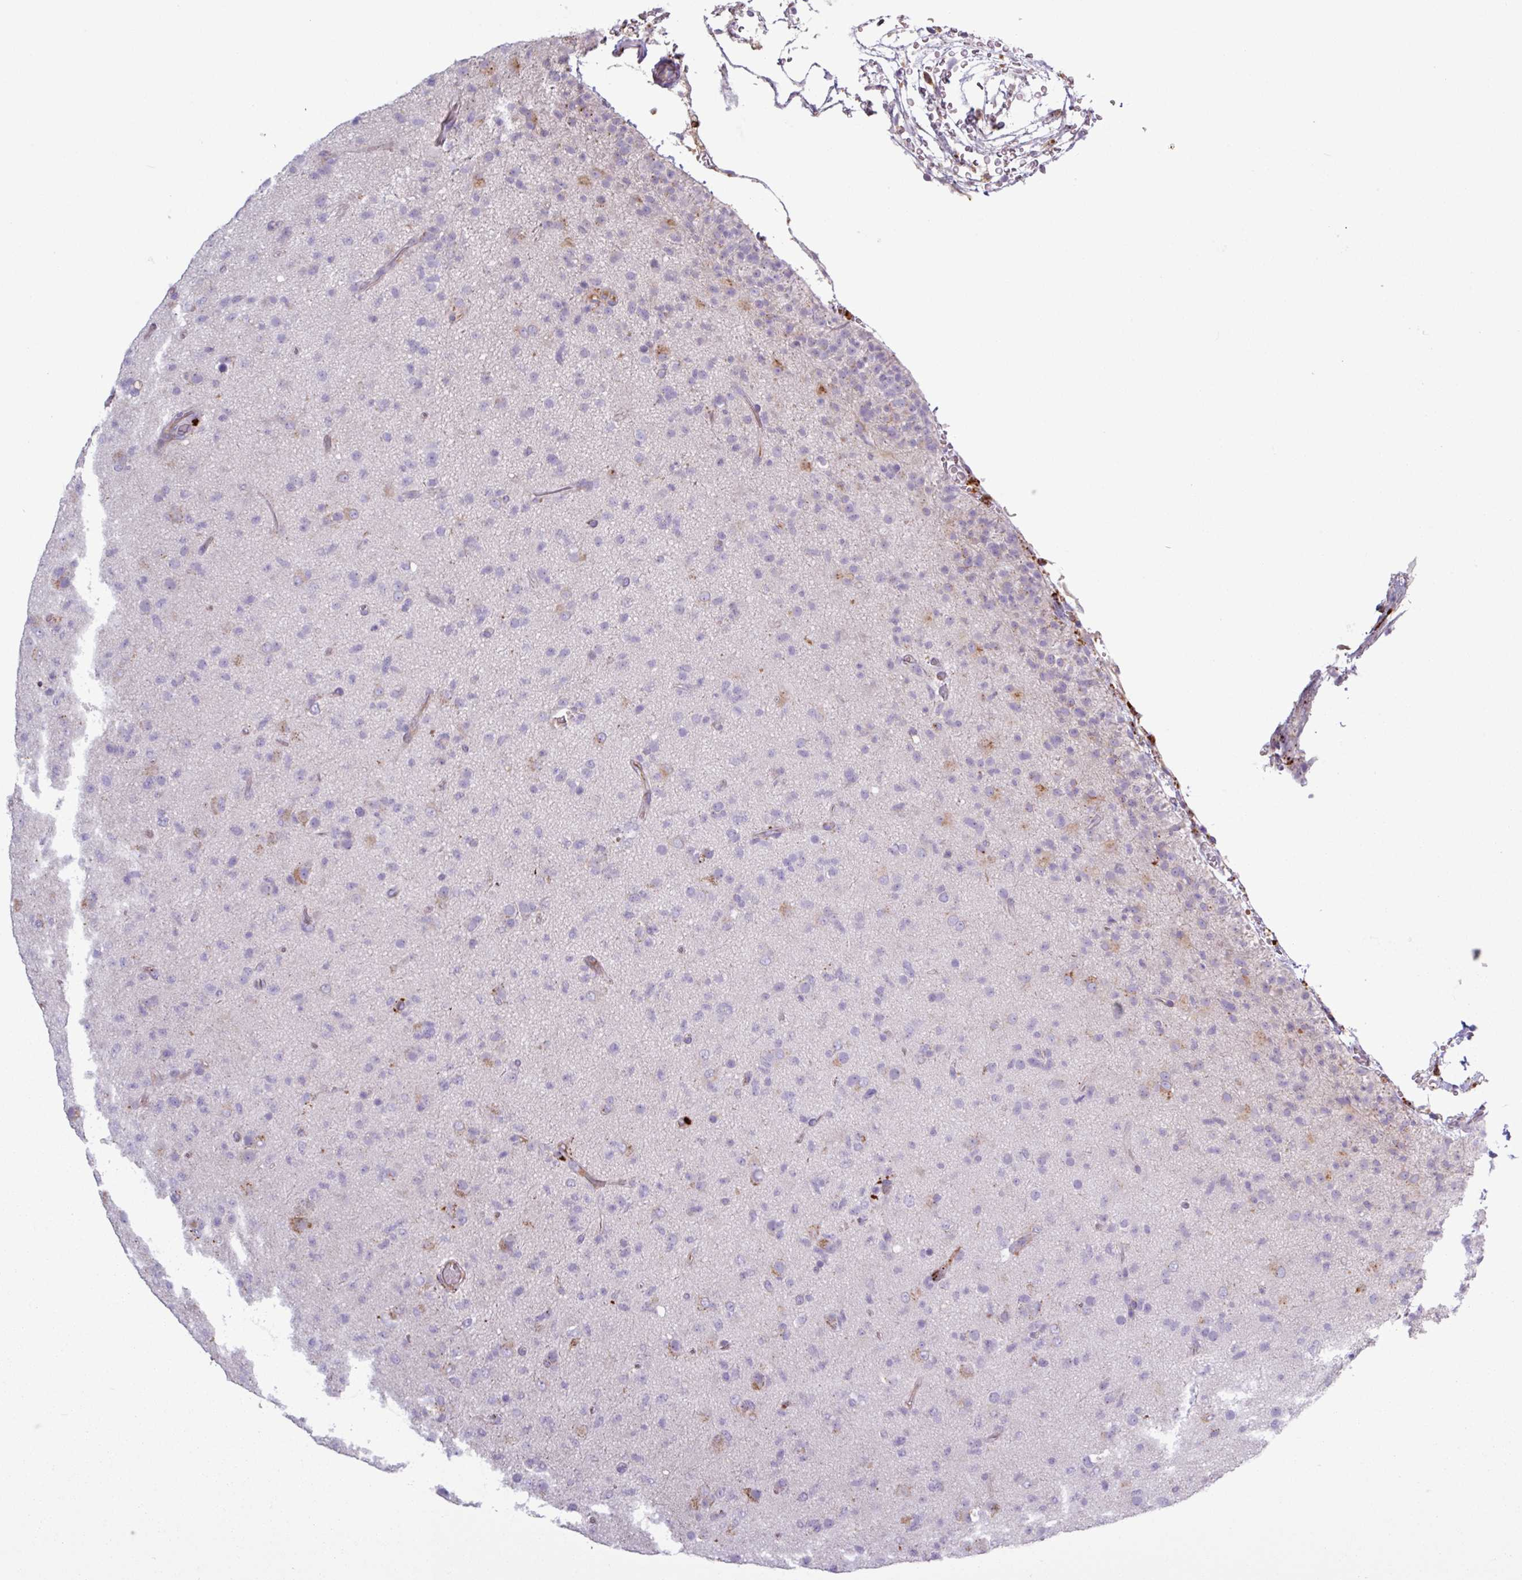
{"staining": {"intensity": "negative", "quantity": "none", "location": "none"}, "tissue": "glioma", "cell_type": "Tumor cells", "image_type": "cancer", "snomed": [{"axis": "morphology", "description": "Glioma, malignant, Low grade"}, {"axis": "topography", "description": "Brain"}], "caption": "Glioma was stained to show a protein in brown. There is no significant staining in tumor cells. The staining was performed using DAB (3,3'-diaminobenzidine) to visualize the protein expression in brown, while the nuclei were stained in blue with hematoxylin (Magnification: 20x).", "gene": "C4B", "patient": {"sex": "male", "age": 65}}